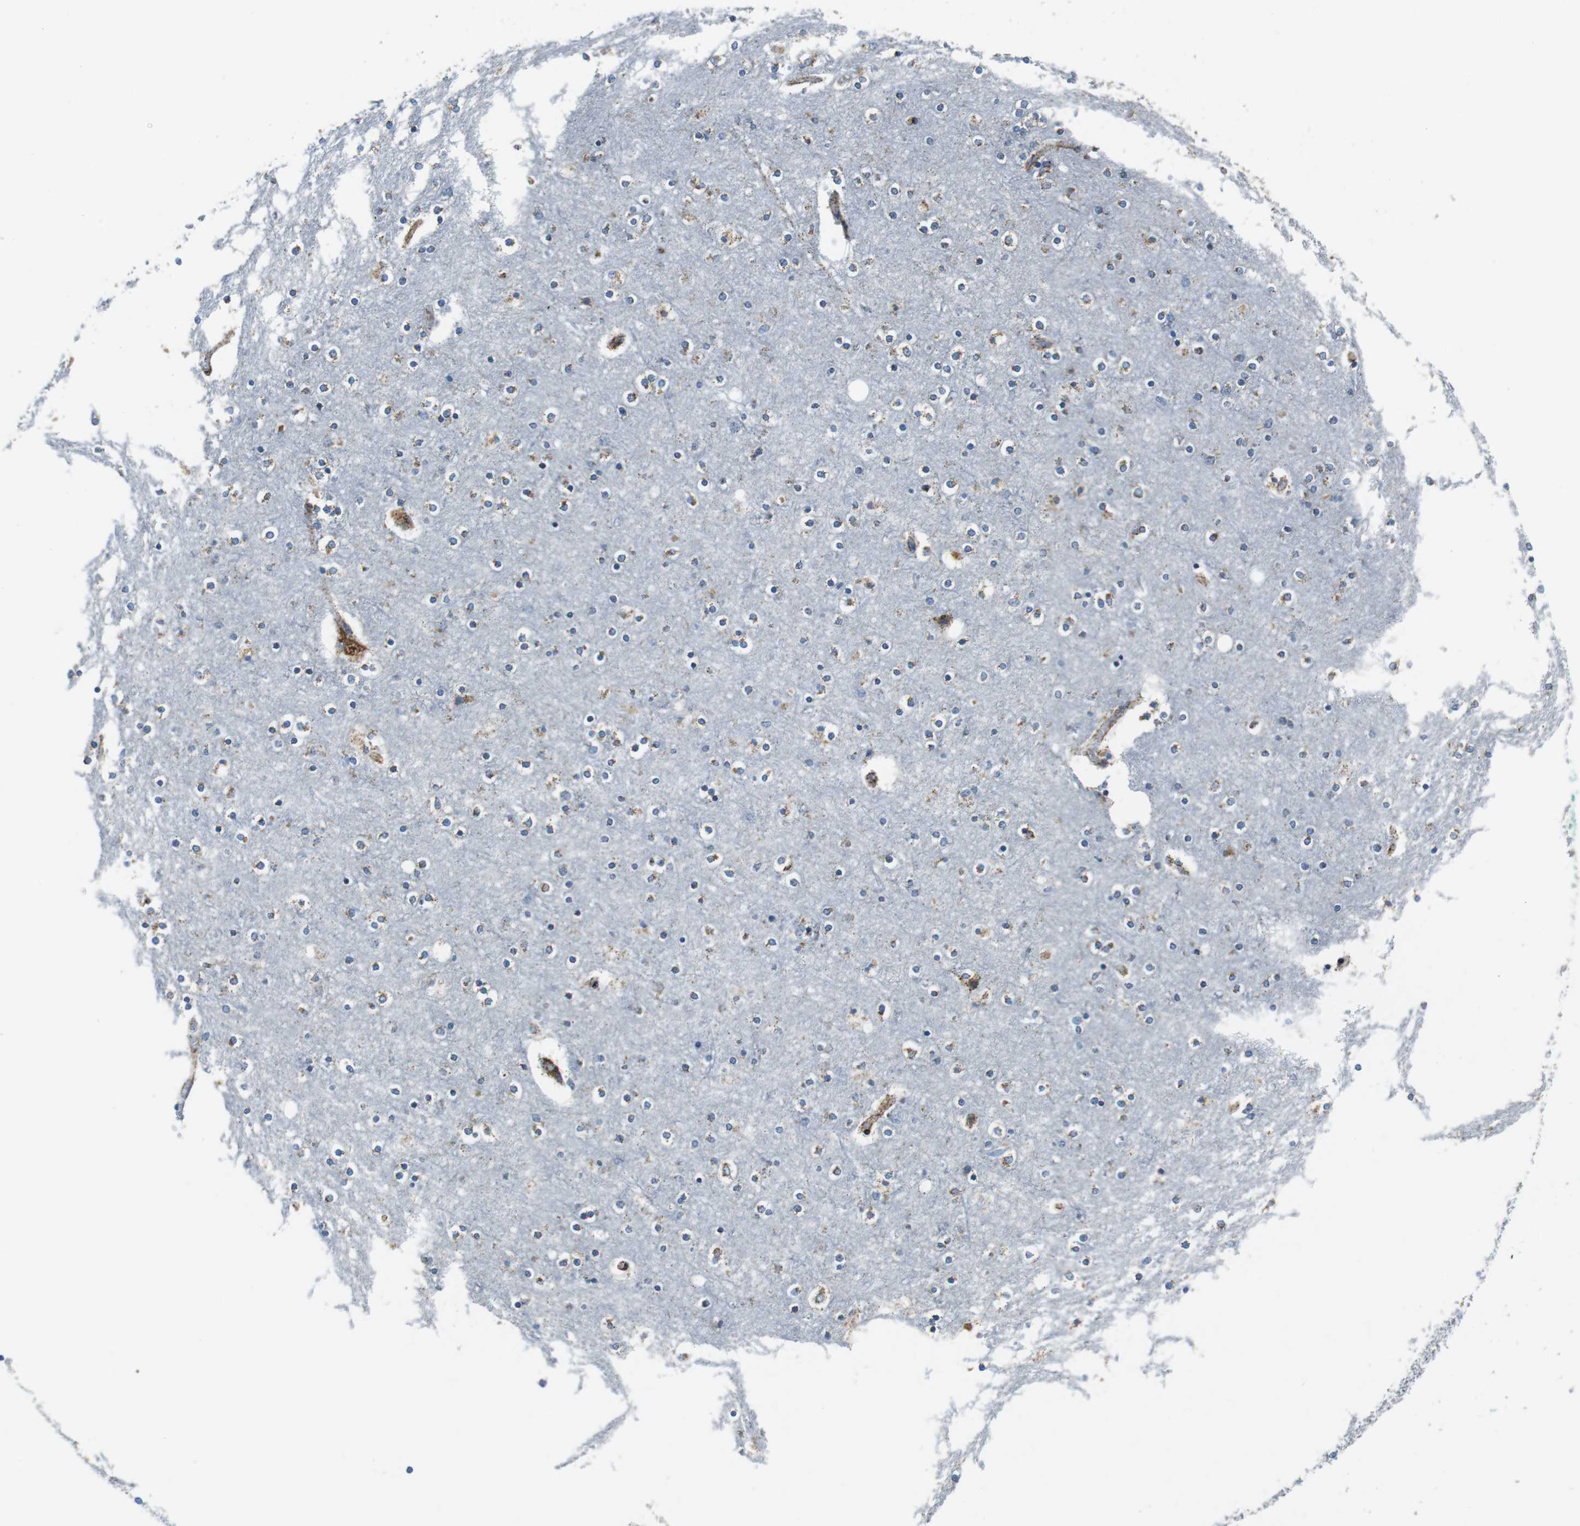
{"staining": {"intensity": "moderate", "quantity": "25%-75%", "location": "cytoplasmic/membranous"}, "tissue": "cerebral cortex", "cell_type": "Endothelial cells", "image_type": "normal", "snomed": [{"axis": "morphology", "description": "Normal tissue, NOS"}, {"axis": "topography", "description": "Cerebral cortex"}], "caption": "Immunohistochemical staining of normal cerebral cortex demonstrates 25%-75% levels of moderate cytoplasmic/membranous protein positivity in approximately 25%-75% of endothelial cells.", "gene": "C1QTNF7", "patient": {"sex": "female", "age": 54}}